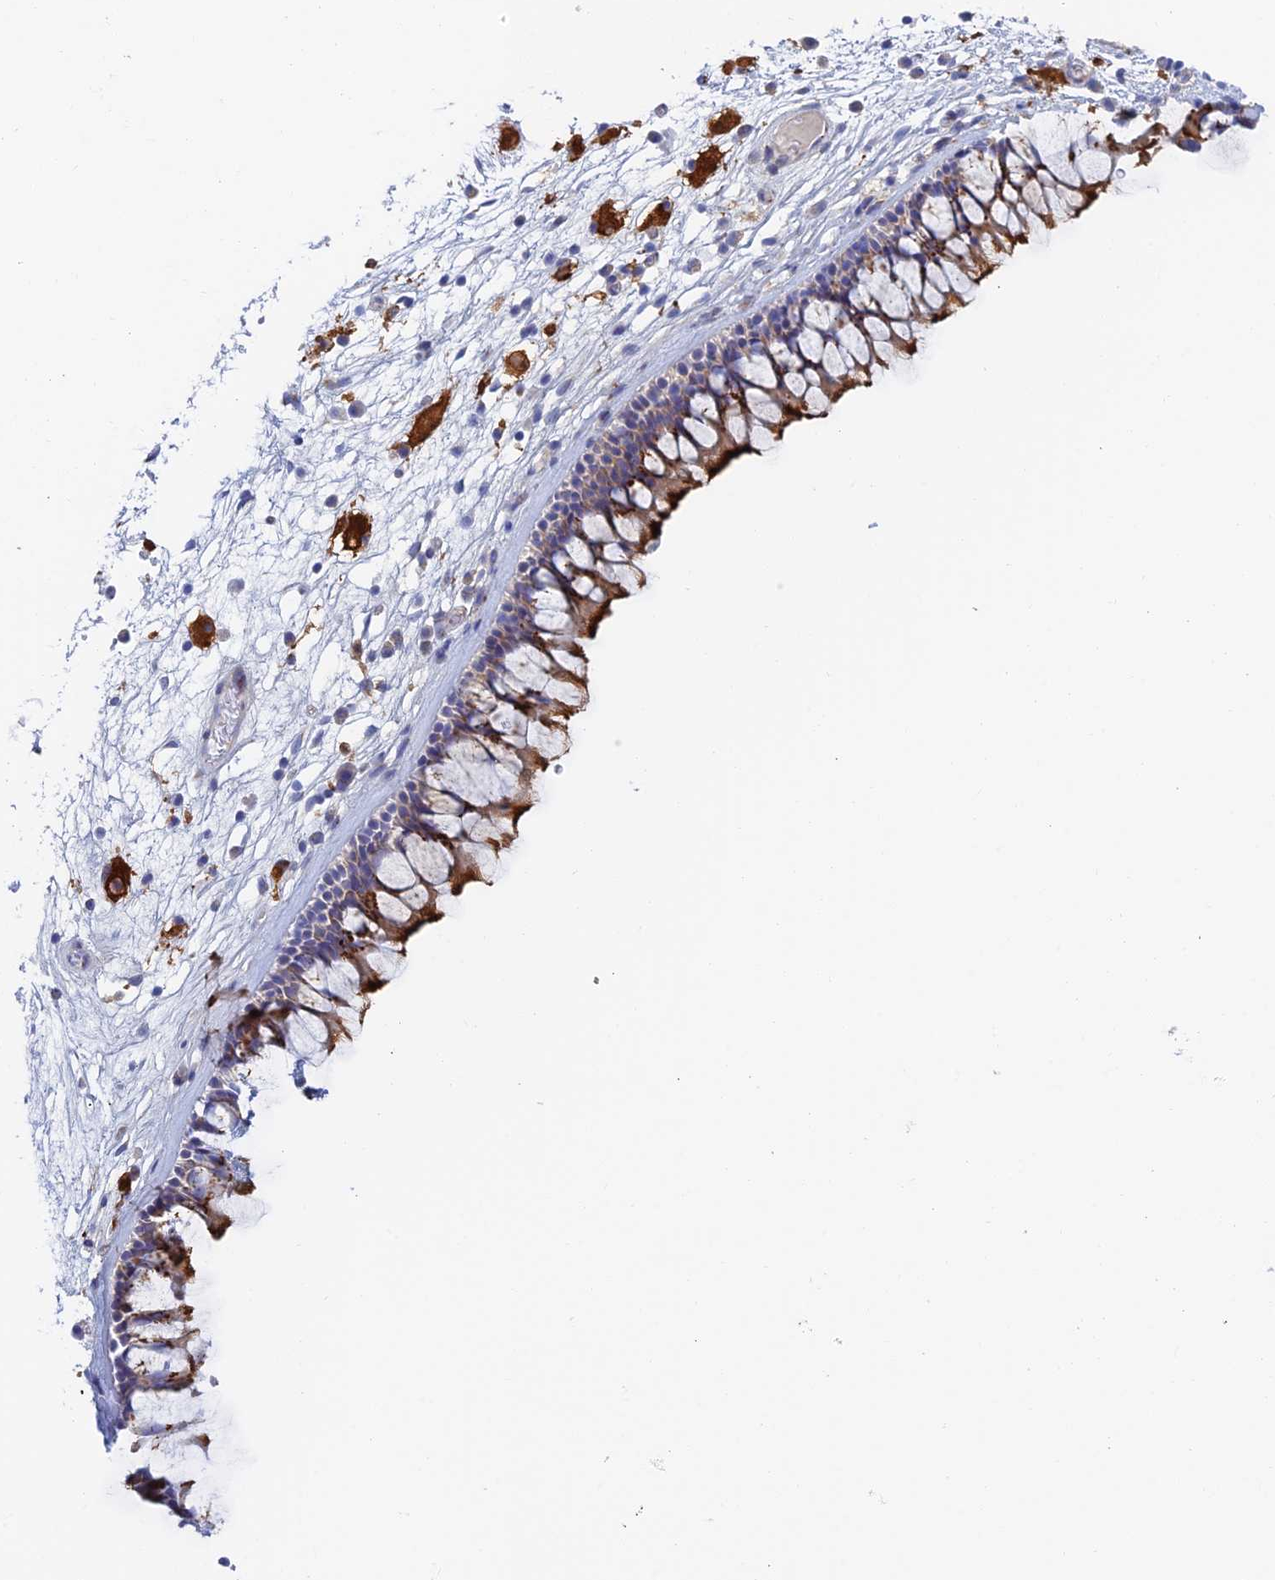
{"staining": {"intensity": "strong", "quantity": "25%-75%", "location": "cytoplasmic/membranous"}, "tissue": "nasopharynx", "cell_type": "Respiratory epithelial cells", "image_type": "normal", "snomed": [{"axis": "morphology", "description": "Normal tissue, NOS"}, {"axis": "morphology", "description": "Inflammation, NOS"}, {"axis": "morphology", "description": "Malignant melanoma, Metastatic site"}, {"axis": "topography", "description": "Nasopharynx"}], "caption": "Approximately 25%-75% of respiratory epithelial cells in benign human nasopharynx display strong cytoplasmic/membranous protein expression as visualized by brown immunohistochemical staining.", "gene": "SLC24A3", "patient": {"sex": "male", "age": 70}}